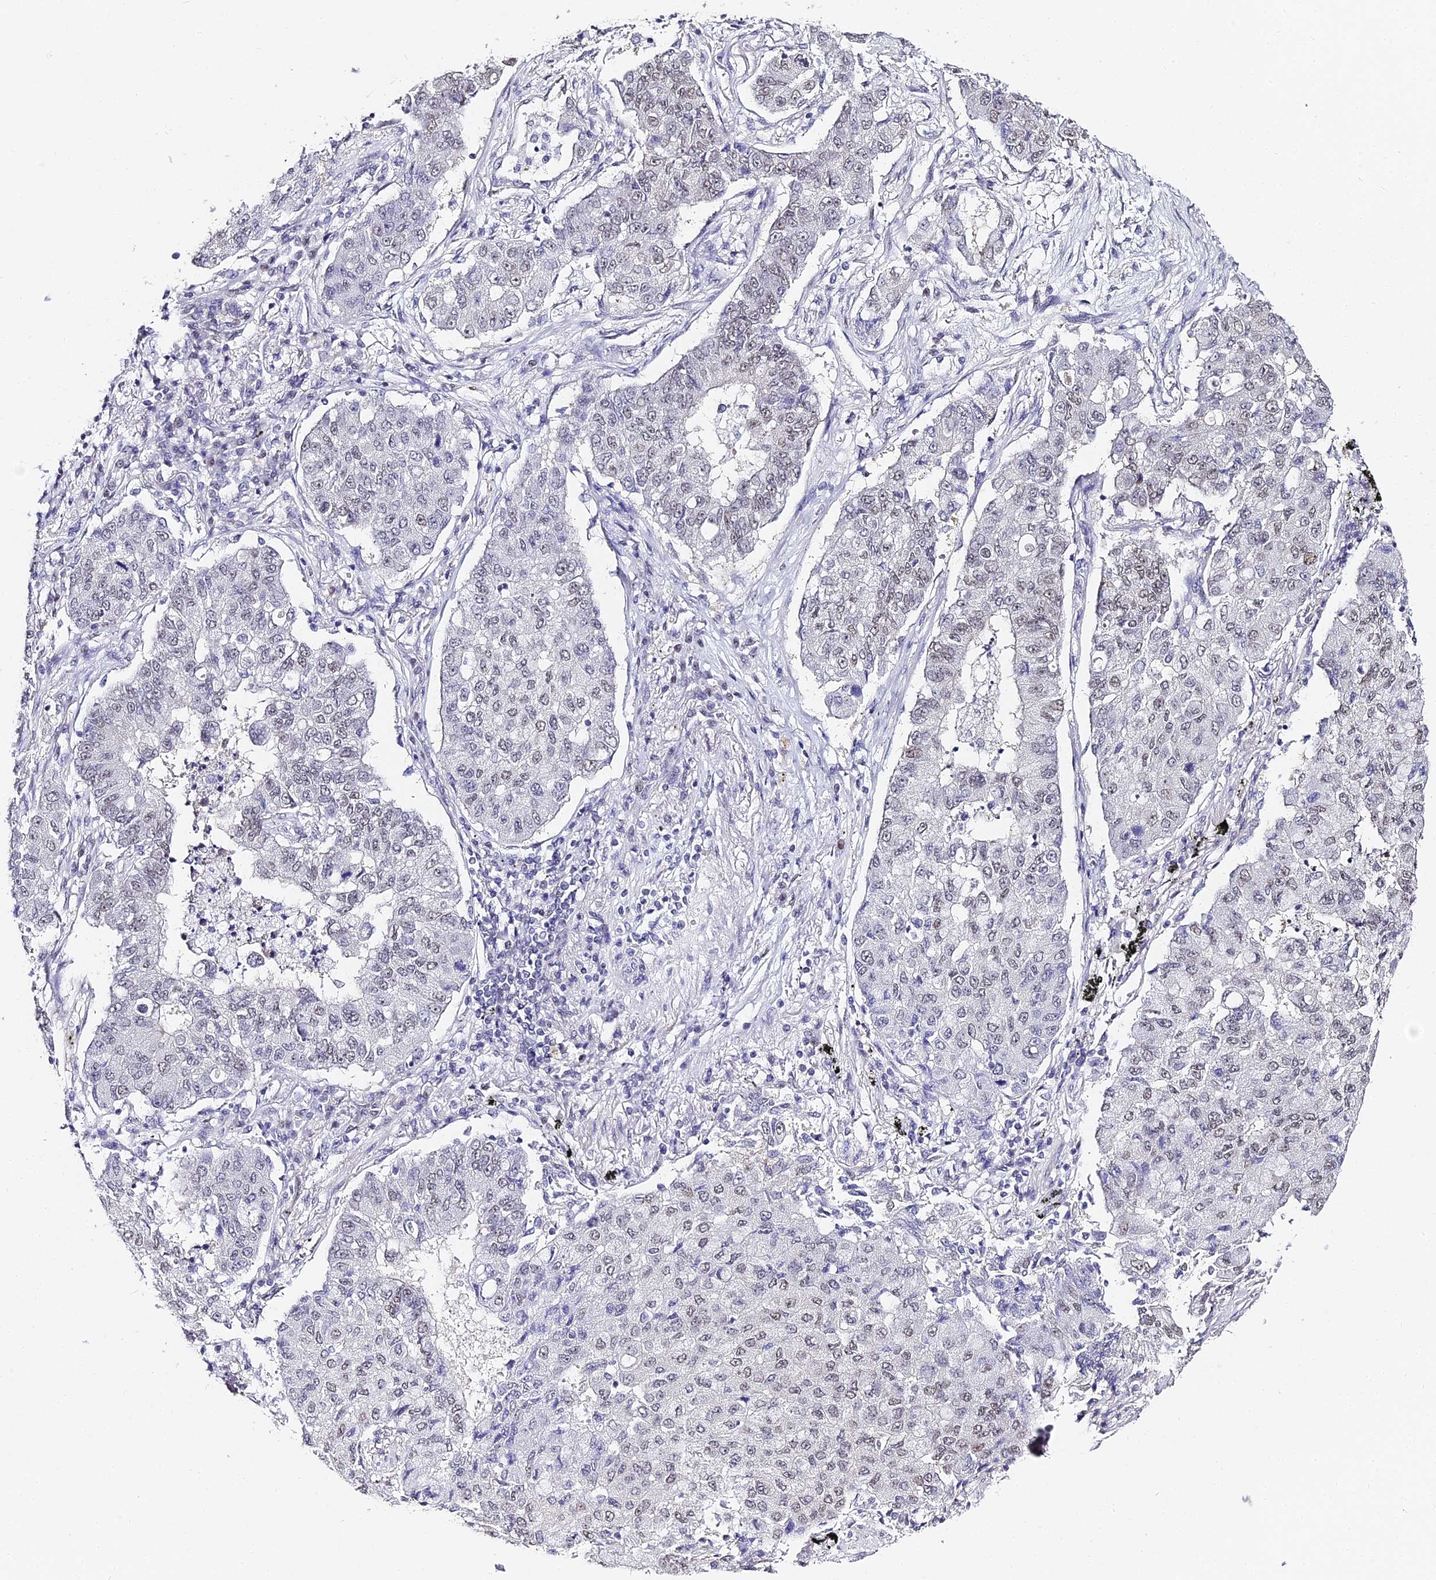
{"staining": {"intensity": "weak", "quantity": "25%-75%", "location": "nuclear"}, "tissue": "lung cancer", "cell_type": "Tumor cells", "image_type": "cancer", "snomed": [{"axis": "morphology", "description": "Squamous cell carcinoma, NOS"}, {"axis": "topography", "description": "Lung"}], "caption": "Tumor cells reveal weak nuclear expression in about 25%-75% of cells in lung cancer (squamous cell carcinoma). Immunohistochemistry (ihc) stains the protein of interest in brown and the nuclei are stained blue.", "gene": "ABHD14A-ACY1", "patient": {"sex": "male", "age": 74}}